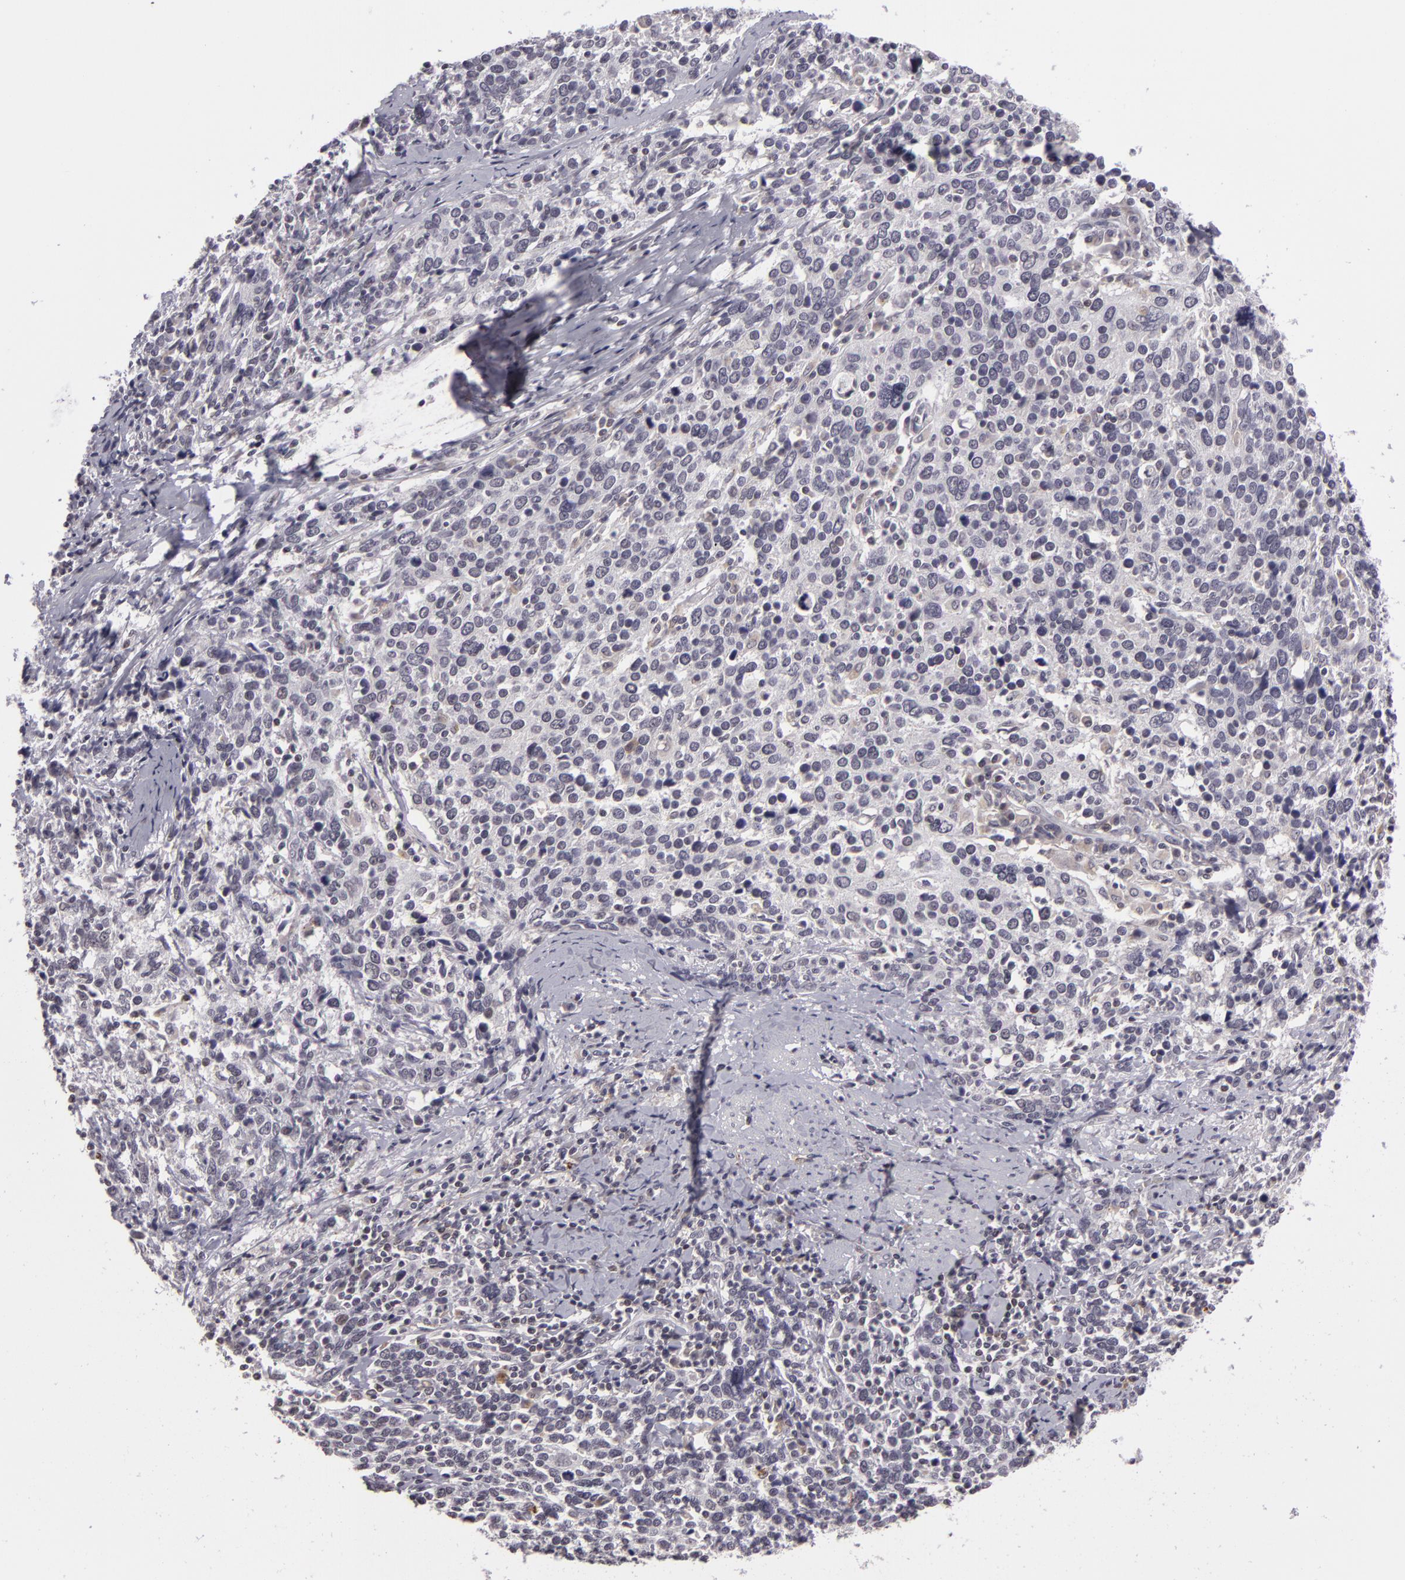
{"staining": {"intensity": "negative", "quantity": "none", "location": "none"}, "tissue": "cervical cancer", "cell_type": "Tumor cells", "image_type": "cancer", "snomed": [{"axis": "morphology", "description": "Squamous cell carcinoma, NOS"}, {"axis": "topography", "description": "Cervix"}], "caption": "The immunohistochemistry (IHC) histopathology image has no significant expression in tumor cells of cervical cancer tissue.", "gene": "RRP7A", "patient": {"sex": "female", "age": 41}}